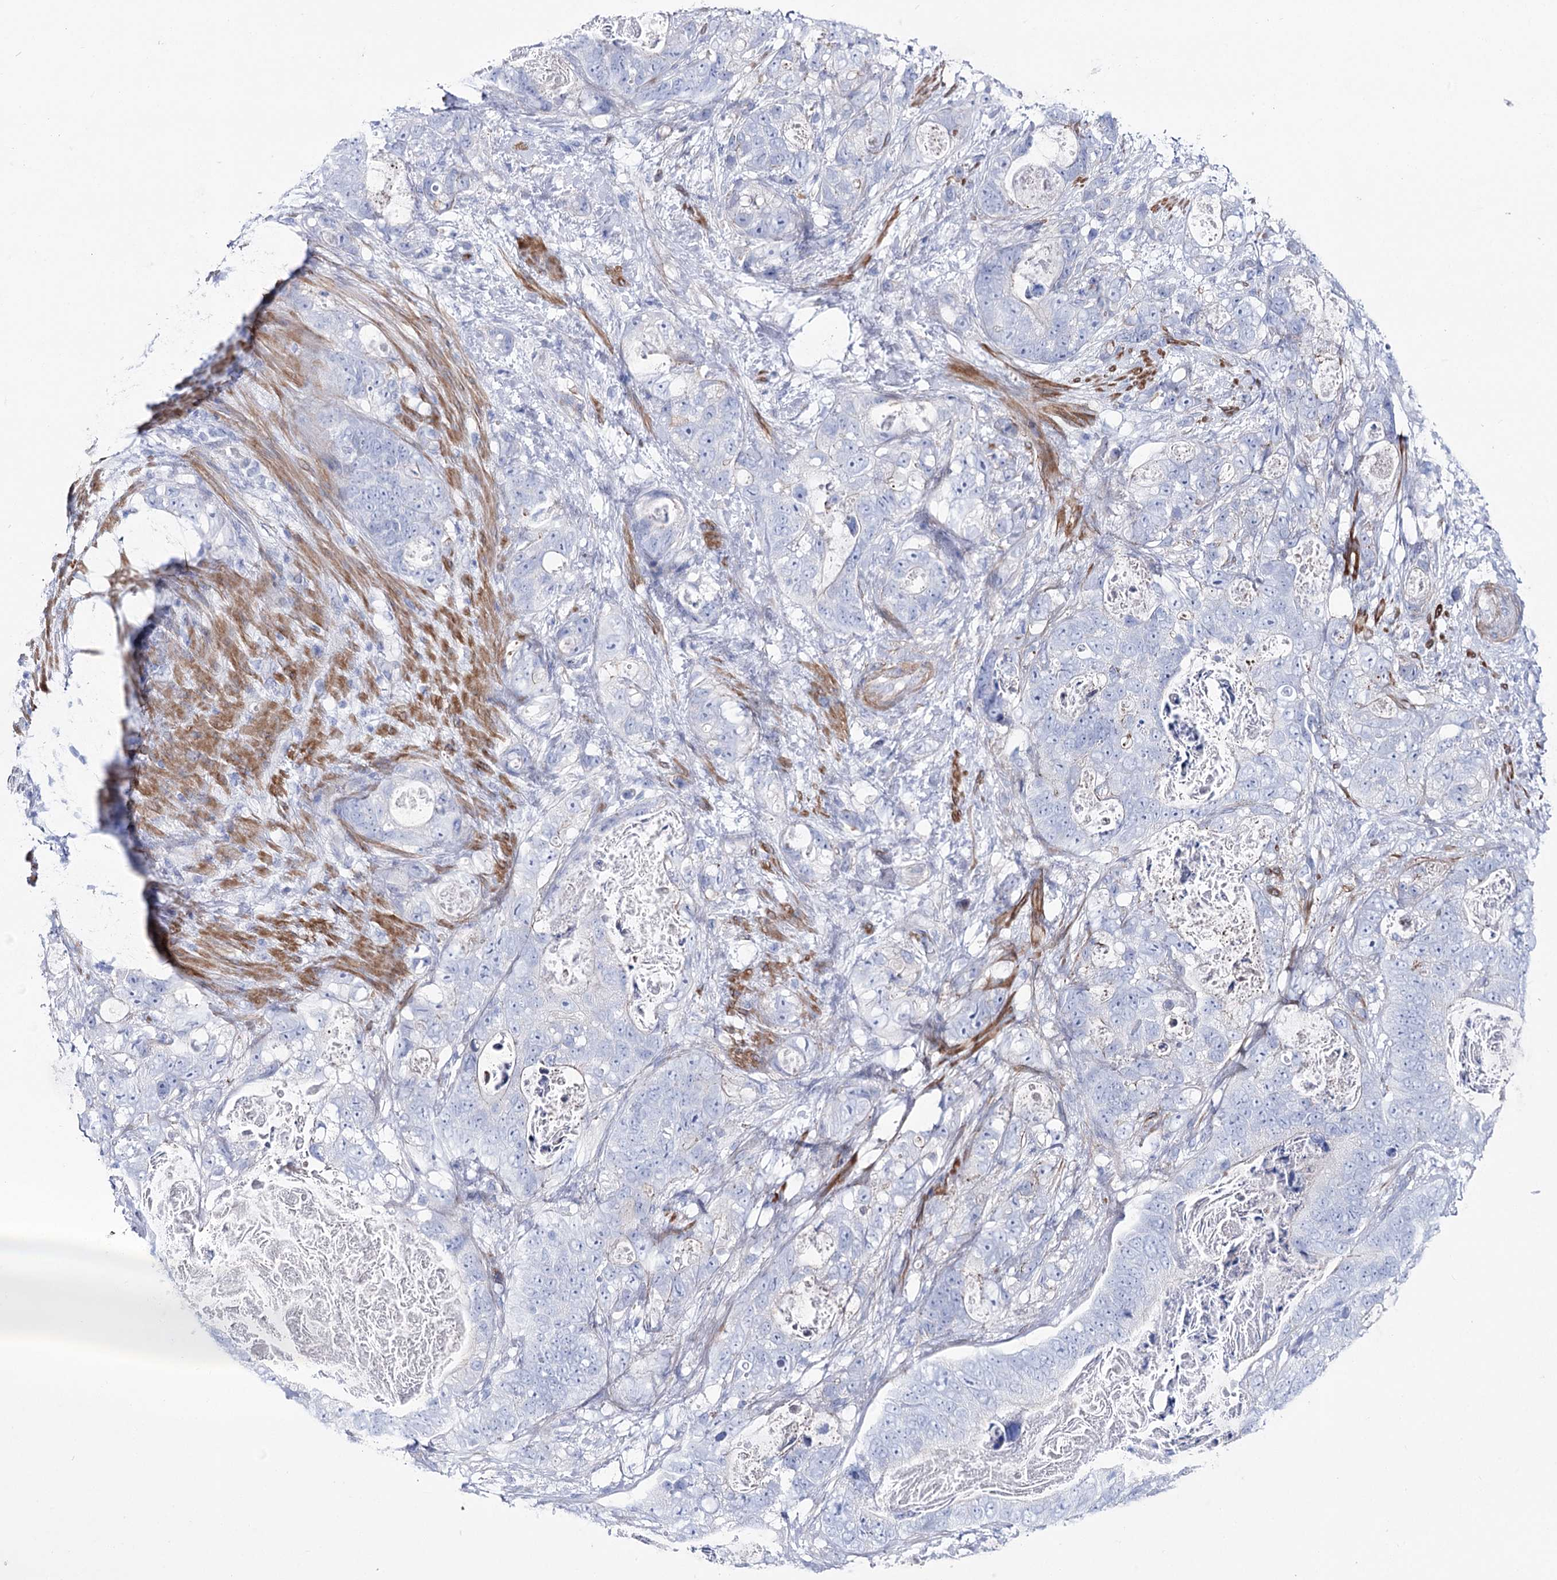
{"staining": {"intensity": "negative", "quantity": "none", "location": "none"}, "tissue": "stomach cancer", "cell_type": "Tumor cells", "image_type": "cancer", "snomed": [{"axis": "morphology", "description": "Normal tissue, NOS"}, {"axis": "morphology", "description": "Adenocarcinoma, NOS"}, {"axis": "topography", "description": "Stomach"}], "caption": "A photomicrograph of human adenocarcinoma (stomach) is negative for staining in tumor cells.", "gene": "ANKRD23", "patient": {"sex": "female", "age": 89}}